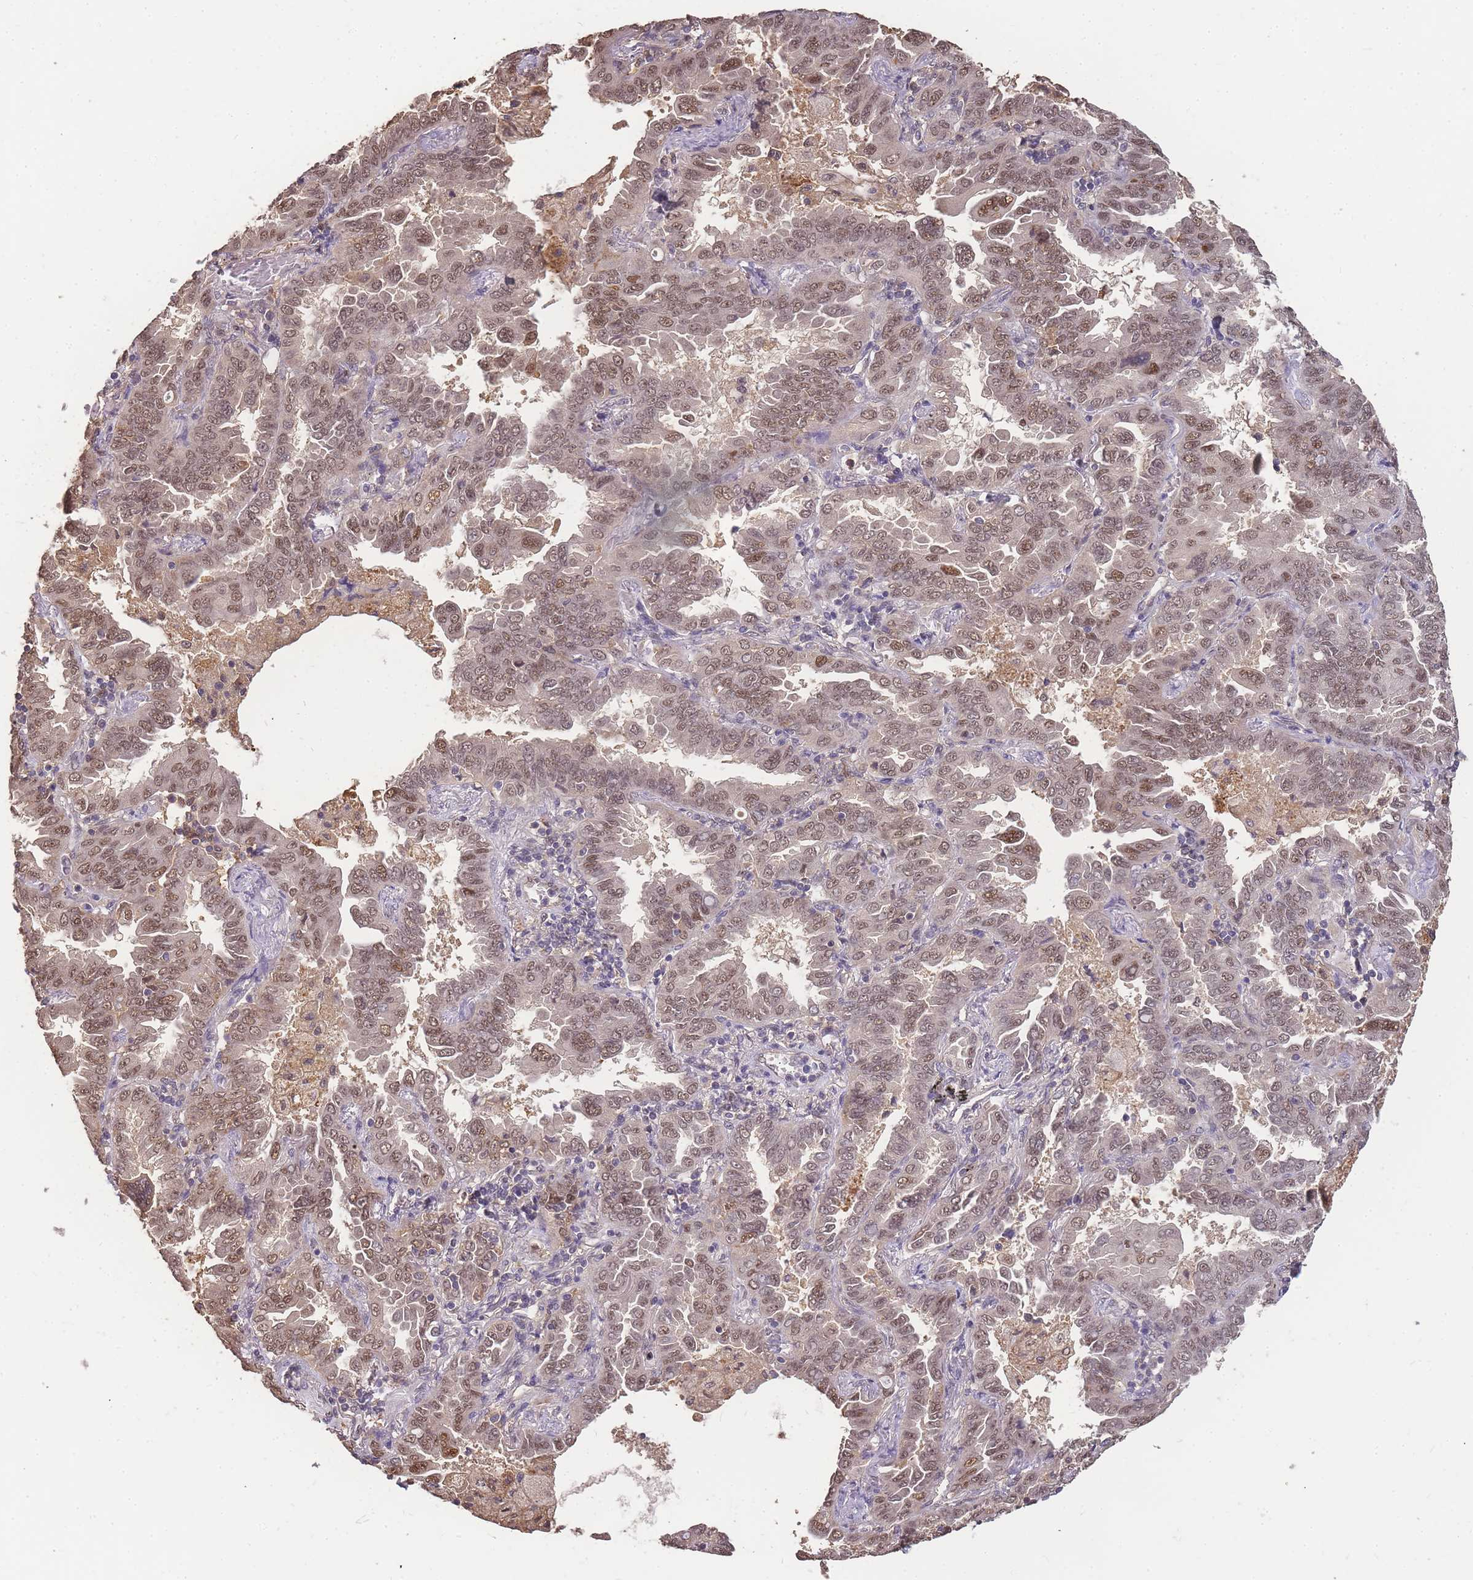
{"staining": {"intensity": "moderate", "quantity": ">75%", "location": "nuclear"}, "tissue": "lung cancer", "cell_type": "Tumor cells", "image_type": "cancer", "snomed": [{"axis": "morphology", "description": "Adenocarcinoma, NOS"}, {"axis": "topography", "description": "Lung"}], "caption": "Immunohistochemical staining of human lung cancer (adenocarcinoma) shows medium levels of moderate nuclear positivity in approximately >75% of tumor cells.", "gene": "CDKN2AIPNL", "patient": {"sex": "male", "age": 64}}